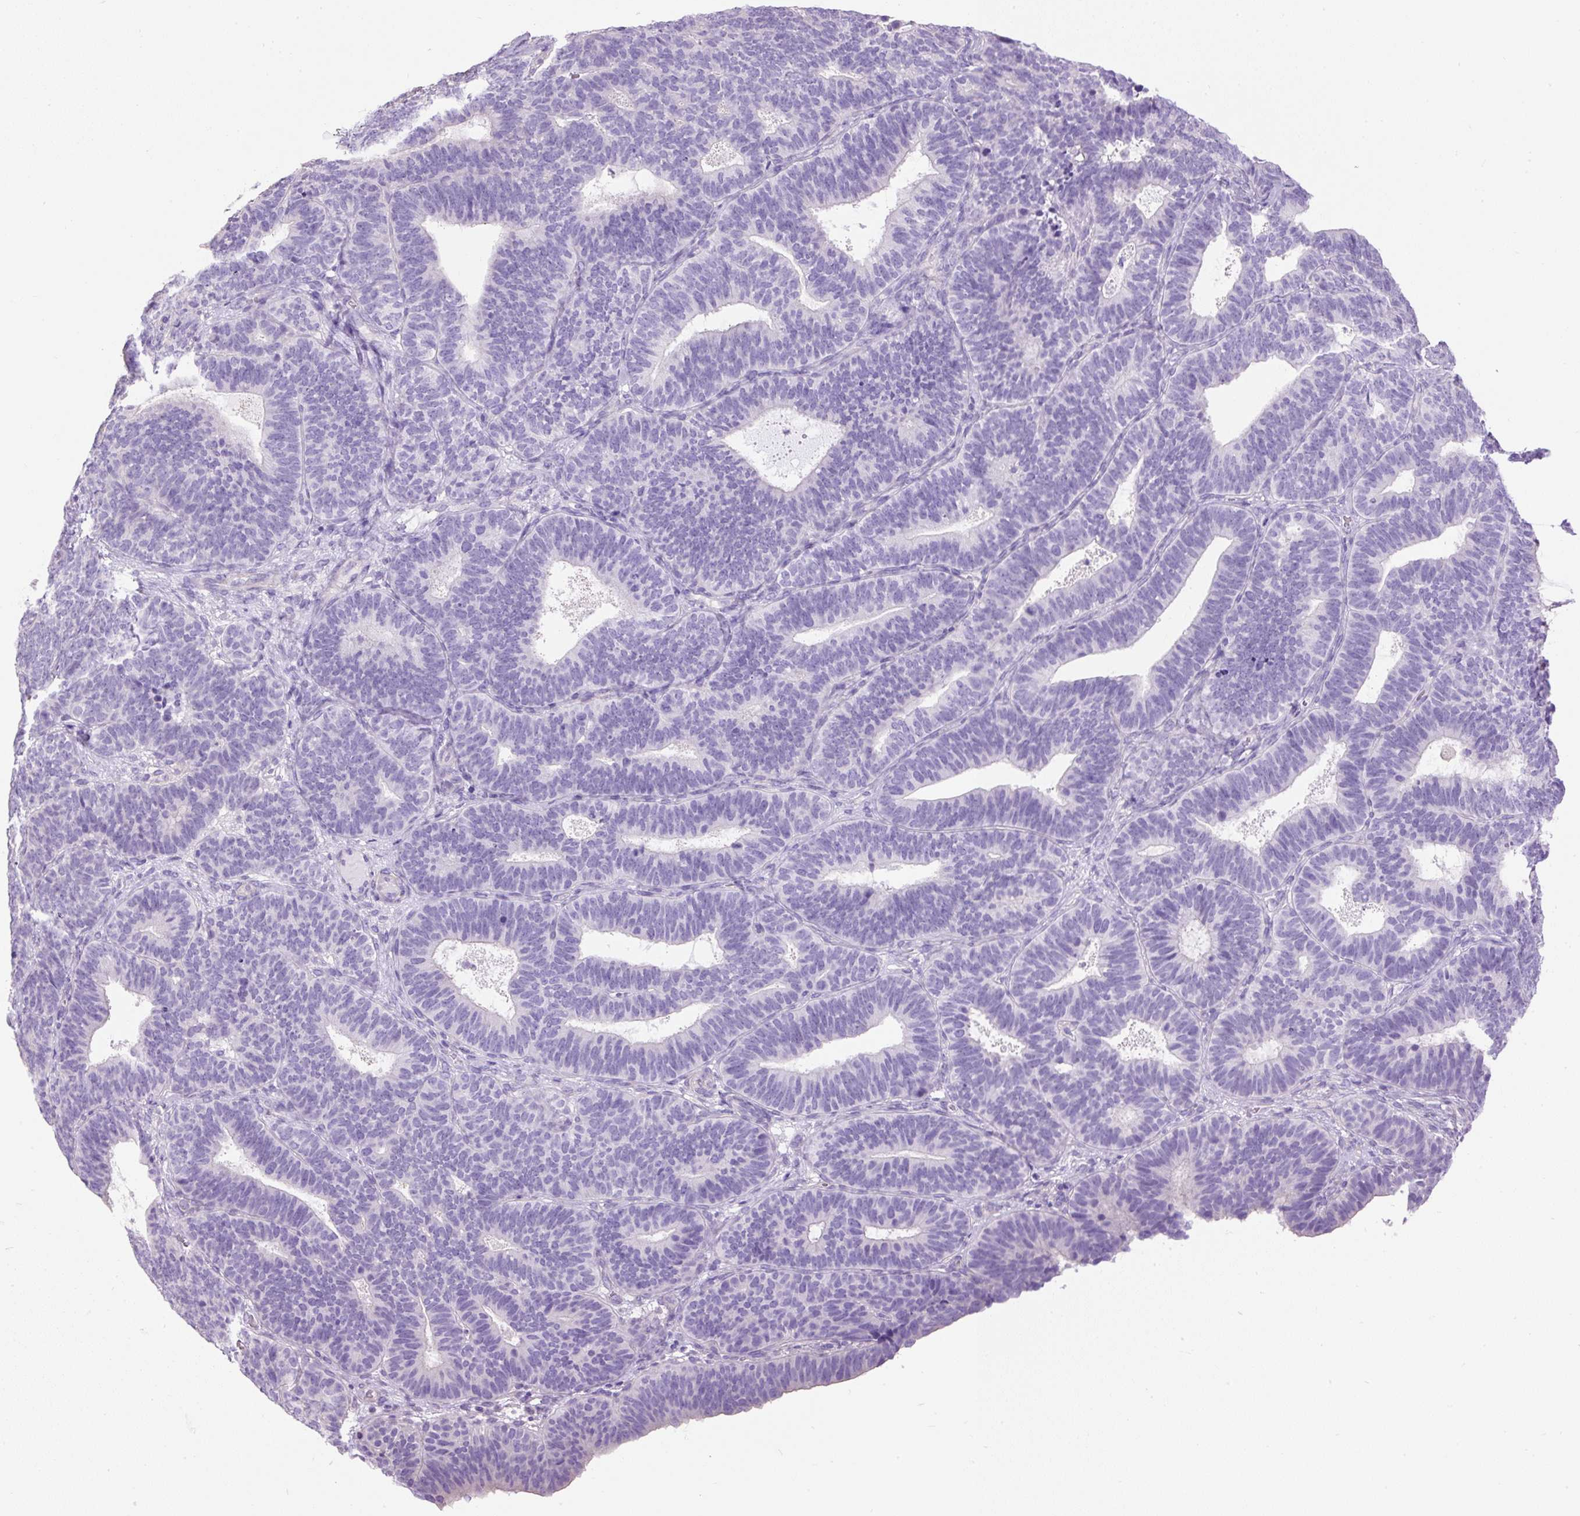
{"staining": {"intensity": "negative", "quantity": "none", "location": "none"}, "tissue": "endometrial cancer", "cell_type": "Tumor cells", "image_type": "cancer", "snomed": [{"axis": "morphology", "description": "Adenocarcinoma, NOS"}, {"axis": "topography", "description": "Endometrium"}], "caption": "Immunohistochemistry of human endometrial cancer (adenocarcinoma) demonstrates no staining in tumor cells.", "gene": "PDIA2", "patient": {"sex": "female", "age": 70}}